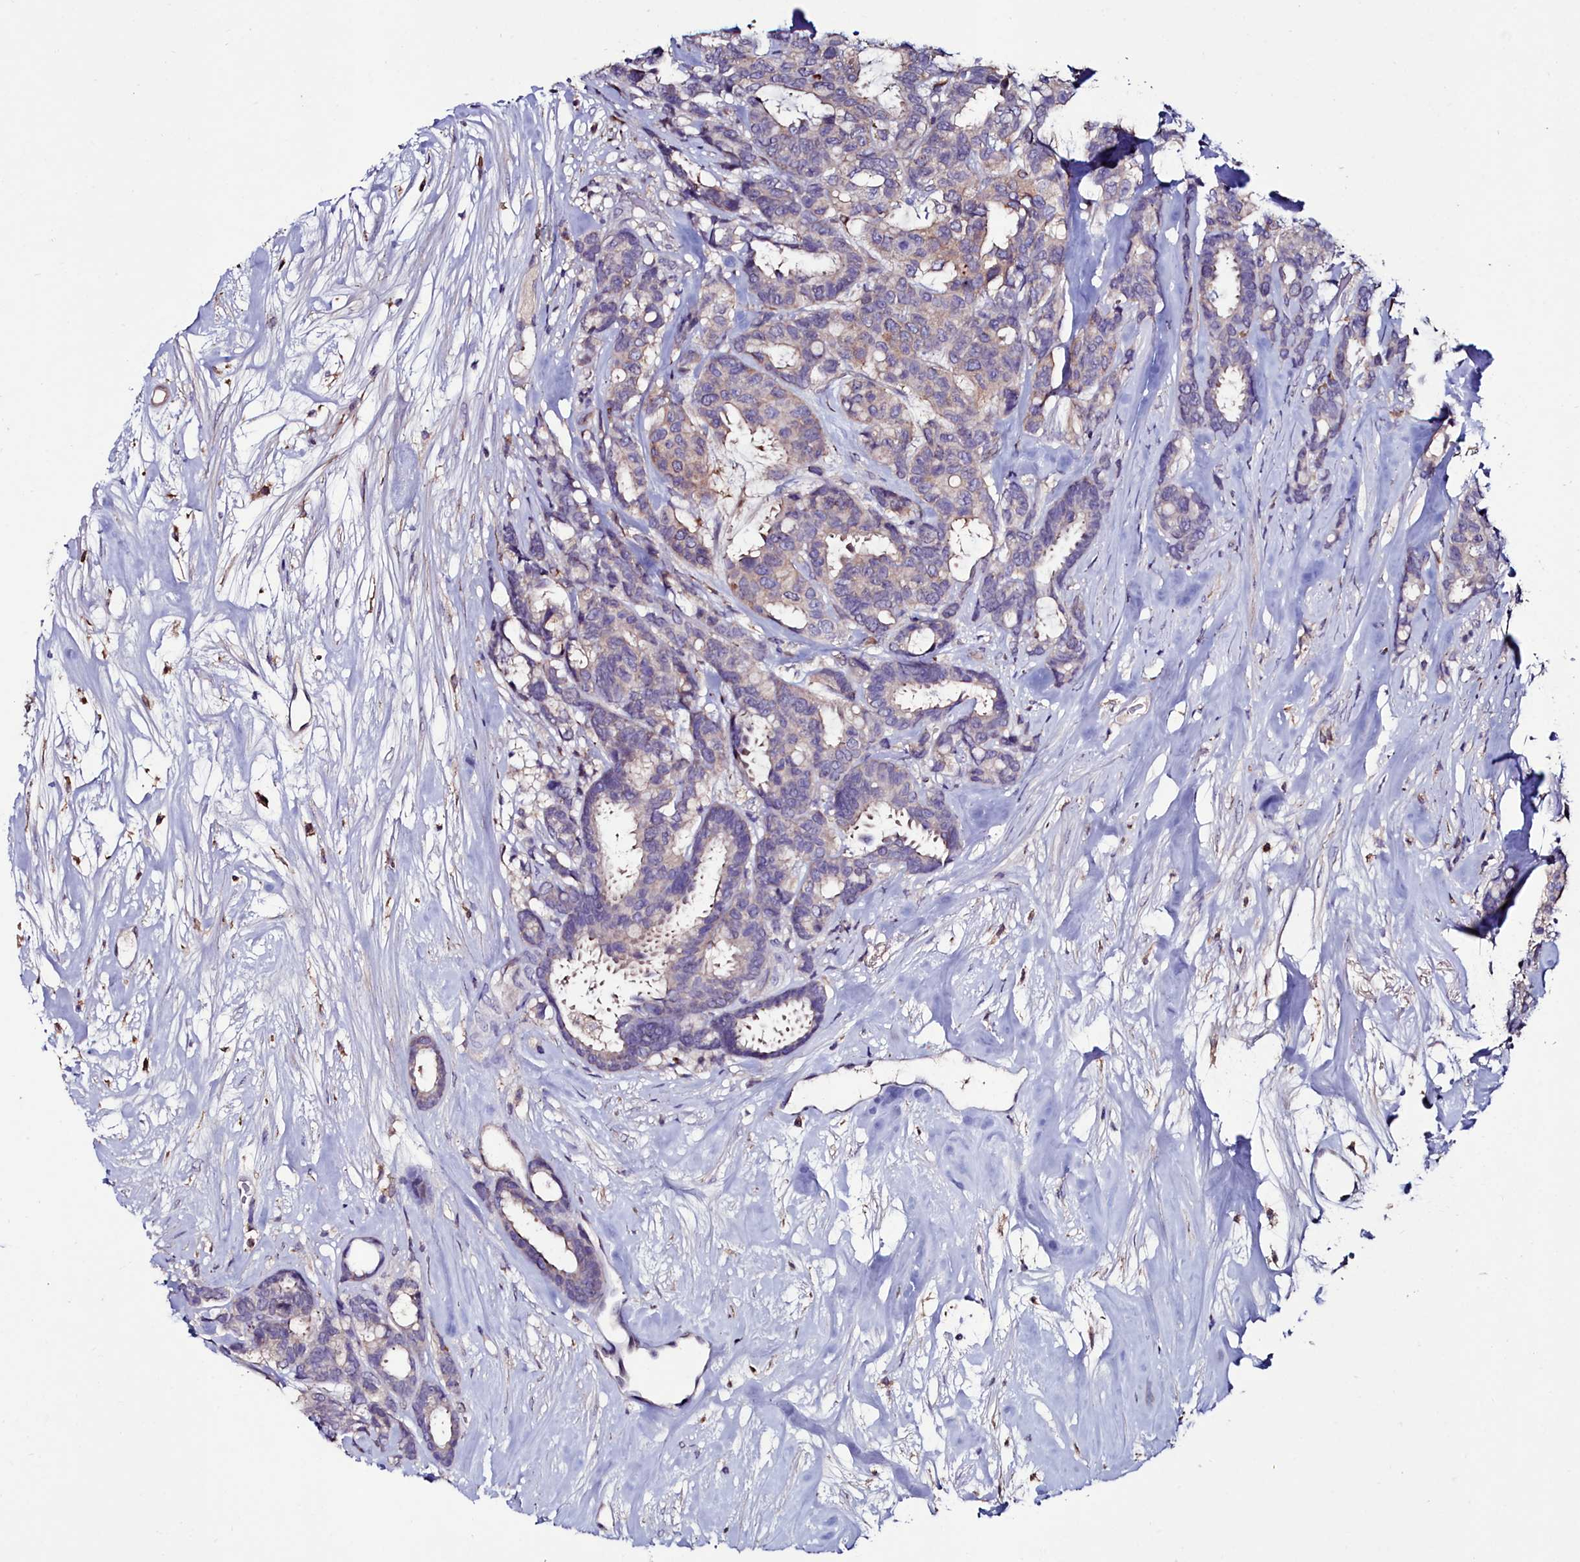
{"staining": {"intensity": "negative", "quantity": "none", "location": "none"}, "tissue": "breast cancer", "cell_type": "Tumor cells", "image_type": "cancer", "snomed": [{"axis": "morphology", "description": "Duct carcinoma"}, {"axis": "topography", "description": "Breast"}], "caption": "An image of breast cancer stained for a protein demonstrates no brown staining in tumor cells.", "gene": "AMBRA1", "patient": {"sex": "female", "age": 87}}